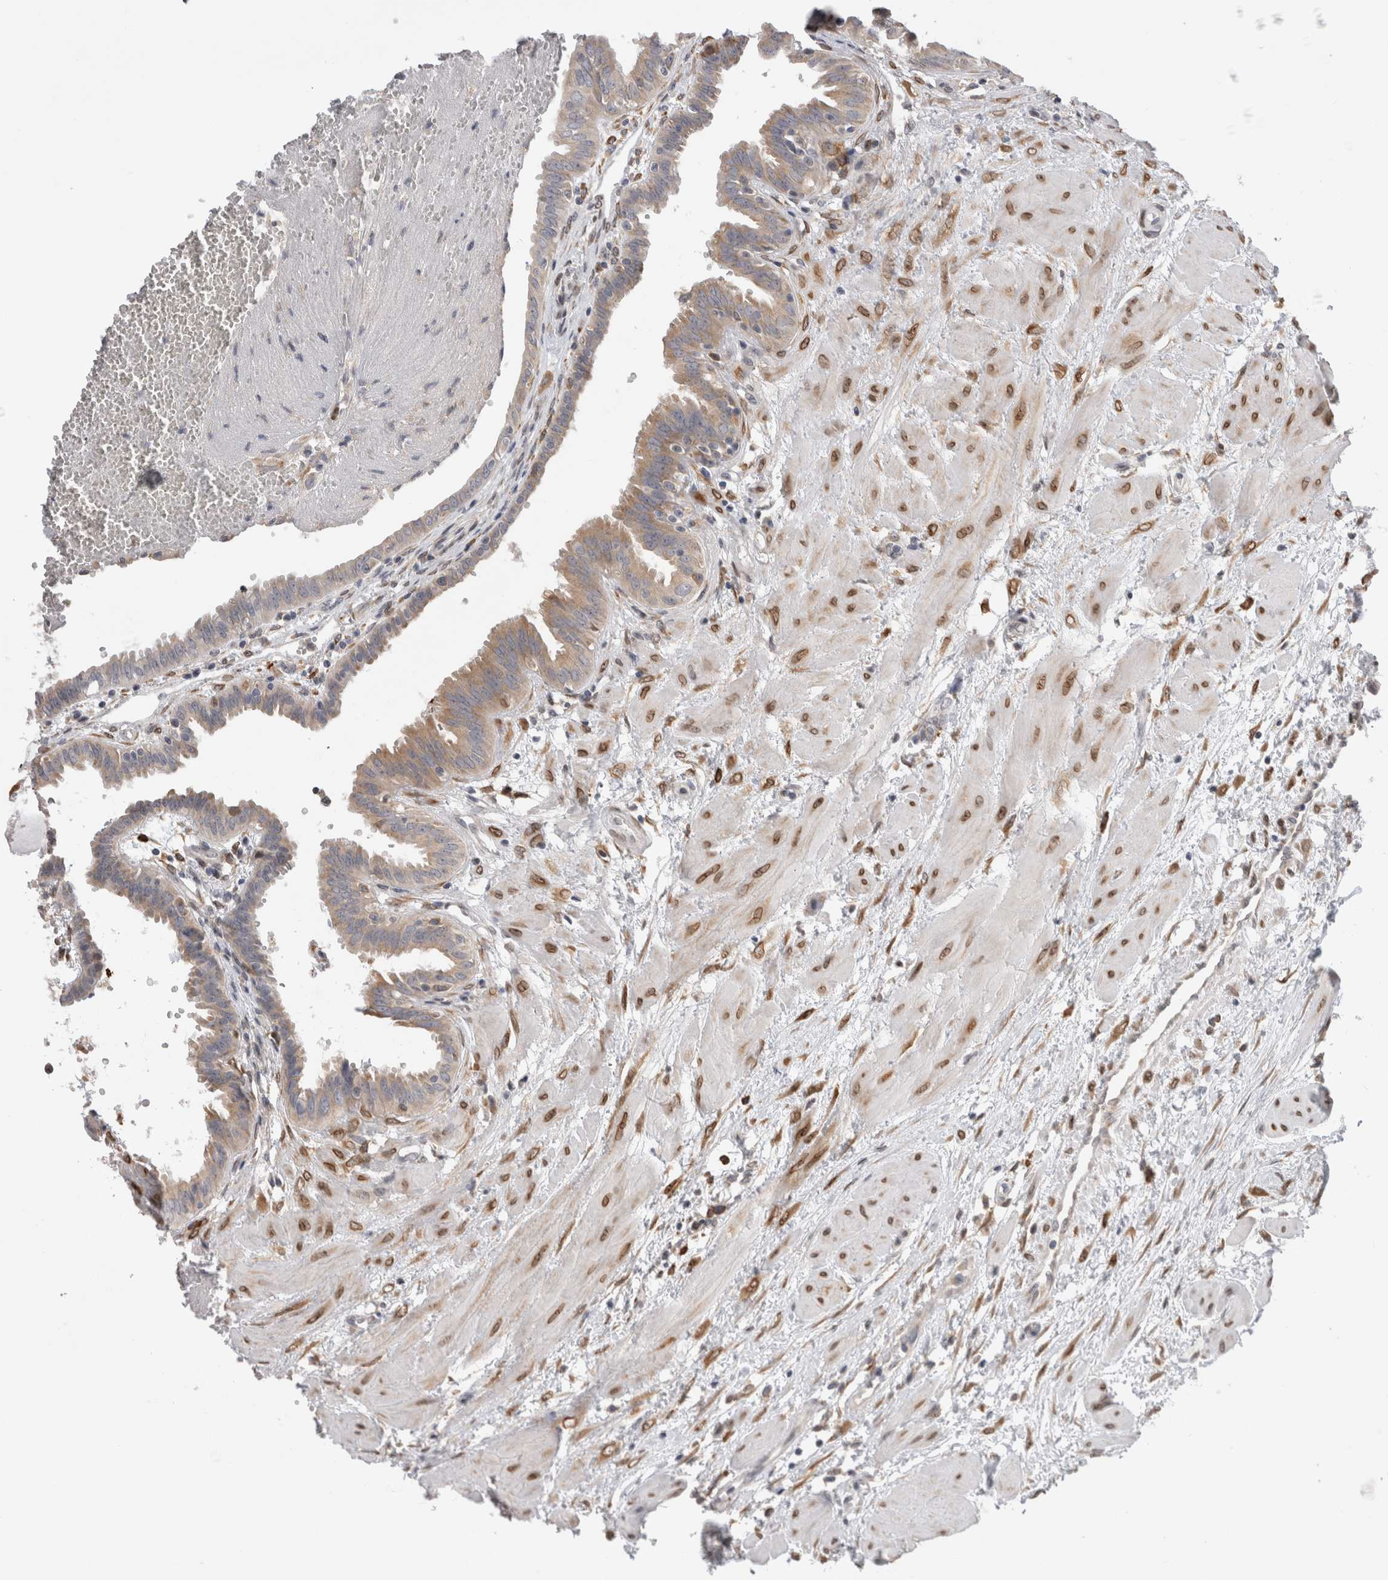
{"staining": {"intensity": "moderate", "quantity": "<25%", "location": "cytoplasmic/membranous"}, "tissue": "fallopian tube", "cell_type": "Glandular cells", "image_type": "normal", "snomed": [{"axis": "morphology", "description": "Normal tissue, NOS"}, {"axis": "topography", "description": "Fallopian tube"}, {"axis": "topography", "description": "Placenta"}], "caption": "Immunohistochemistry (IHC) of normal human fallopian tube displays low levels of moderate cytoplasmic/membranous positivity in about <25% of glandular cells. (DAB (3,3'-diaminobenzidine) IHC, brown staining for protein, blue staining for nuclei).", "gene": "VCPIP1", "patient": {"sex": "female", "age": 32}}